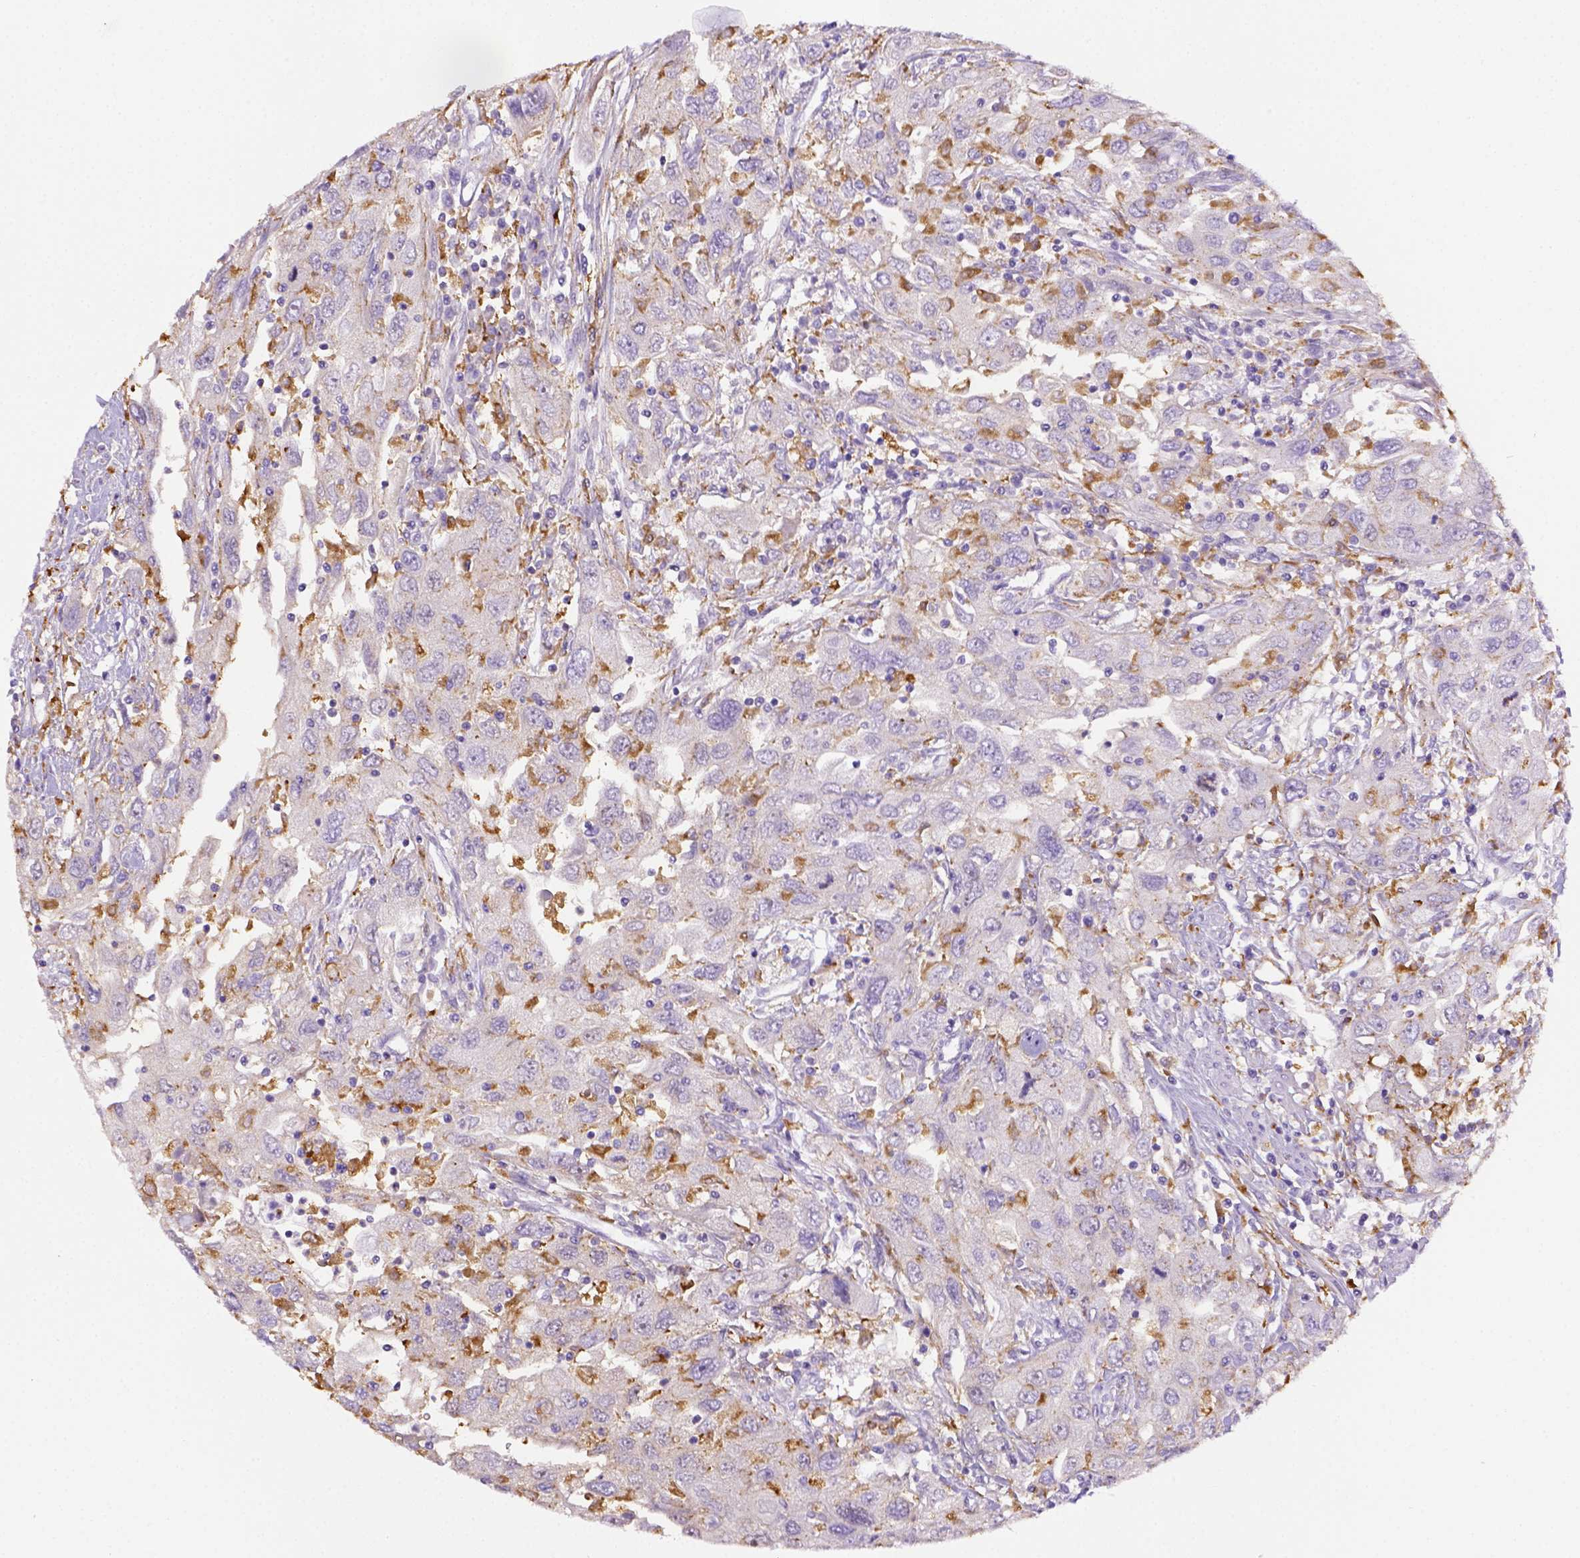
{"staining": {"intensity": "negative", "quantity": "none", "location": "none"}, "tissue": "urothelial cancer", "cell_type": "Tumor cells", "image_type": "cancer", "snomed": [{"axis": "morphology", "description": "Urothelial carcinoma, High grade"}, {"axis": "topography", "description": "Urinary bladder"}], "caption": "The IHC micrograph has no significant staining in tumor cells of urothelial carcinoma (high-grade) tissue. (DAB immunohistochemistry visualized using brightfield microscopy, high magnification).", "gene": "CD68", "patient": {"sex": "male", "age": 76}}